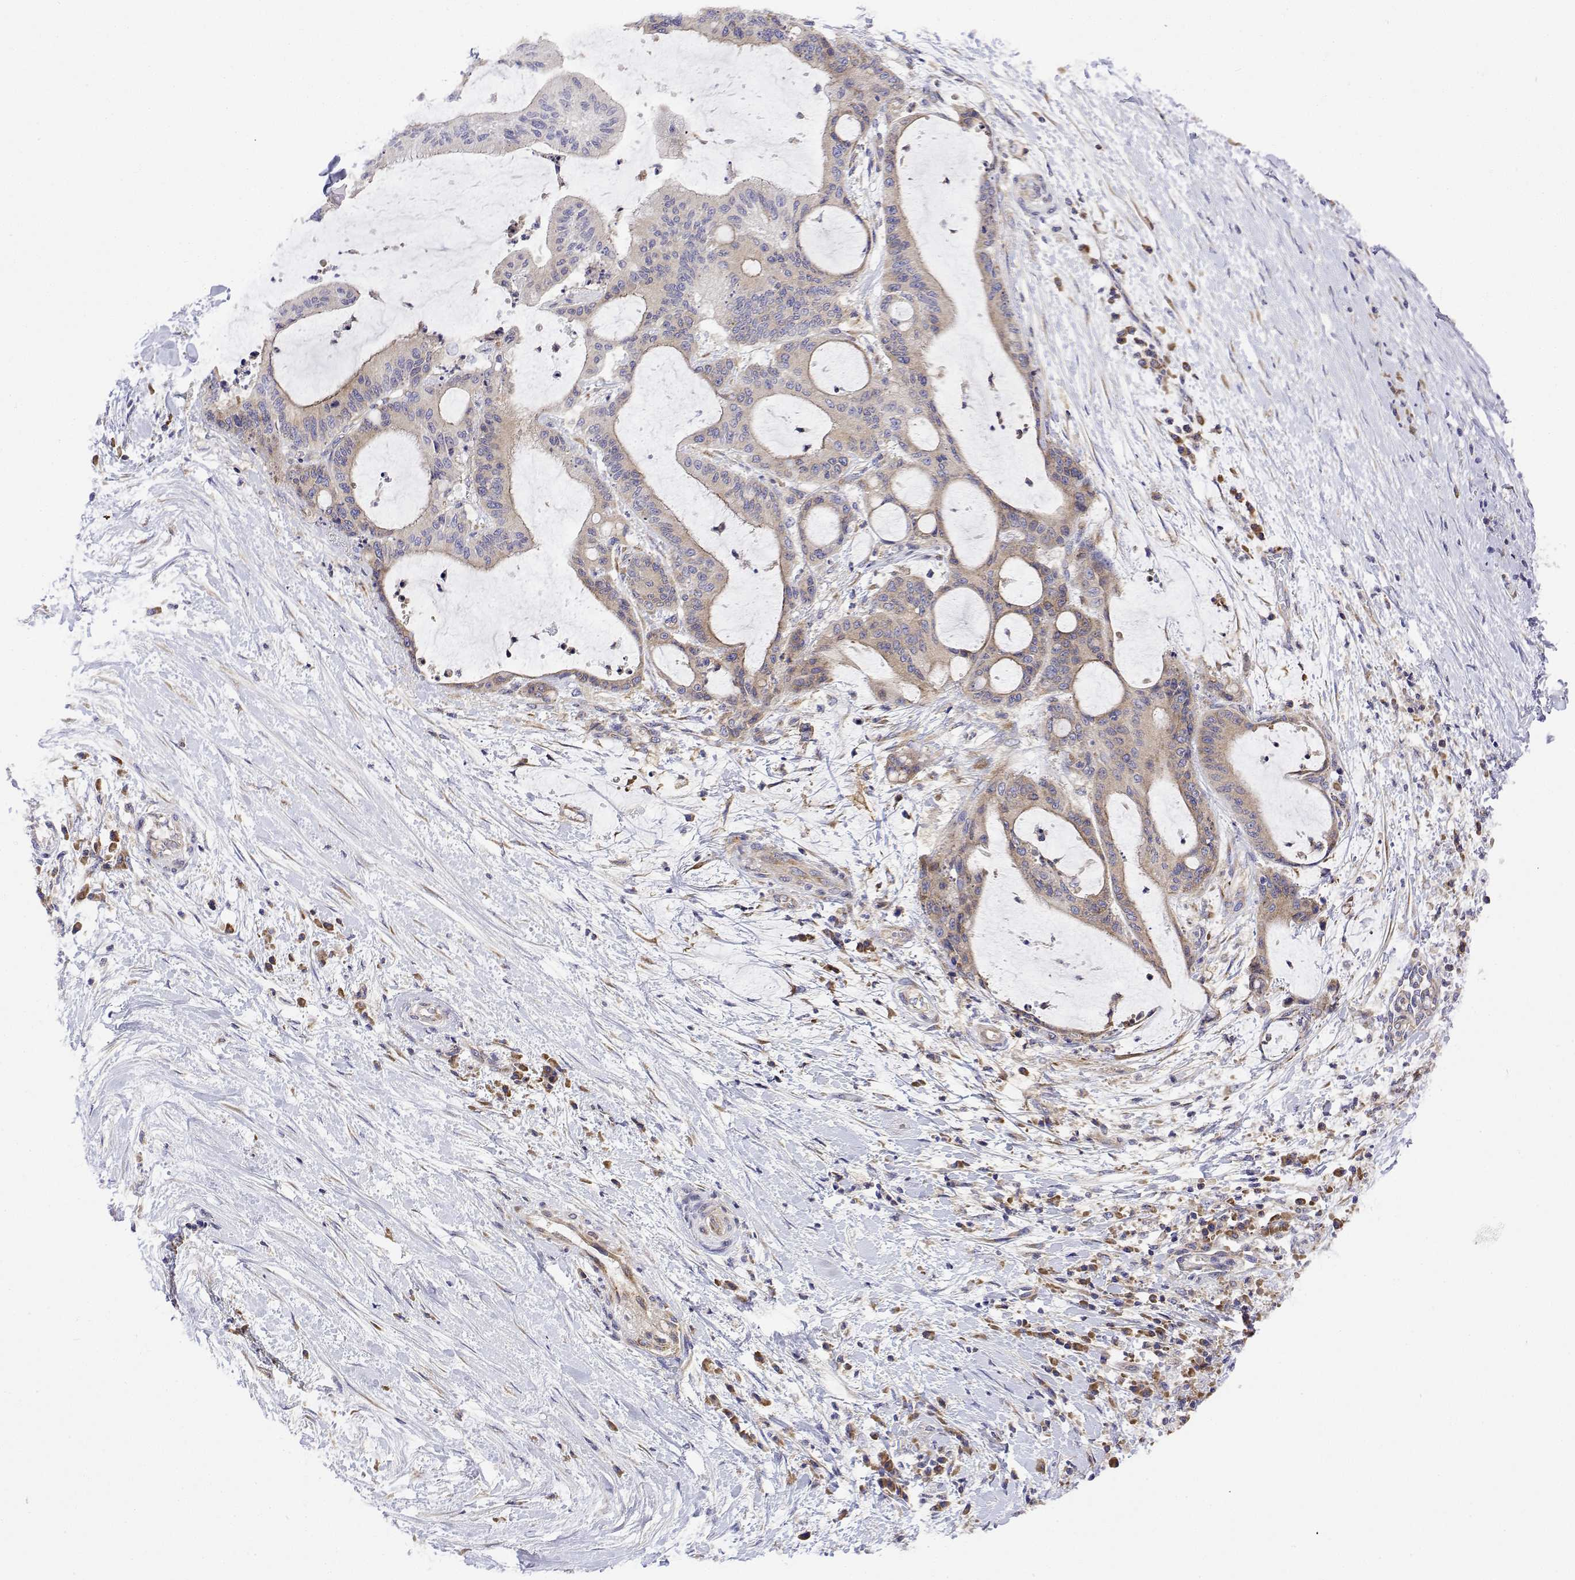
{"staining": {"intensity": "weak", "quantity": "<25%", "location": "cytoplasmic/membranous"}, "tissue": "liver cancer", "cell_type": "Tumor cells", "image_type": "cancer", "snomed": [{"axis": "morphology", "description": "Cholangiocarcinoma"}, {"axis": "topography", "description": "Liver"}], "caption": "Immunohistochemical staining of liver cholangiocarcinoma reveals no significant expression in tumor cells. The staining was performed using DAB to visualize the protein expression in brown, while the nuclei were stained in blue with hematoxylin (Magnification: 20x).", "gene": "EEF1G", "patient": {"sex": "female", "age": 73}}